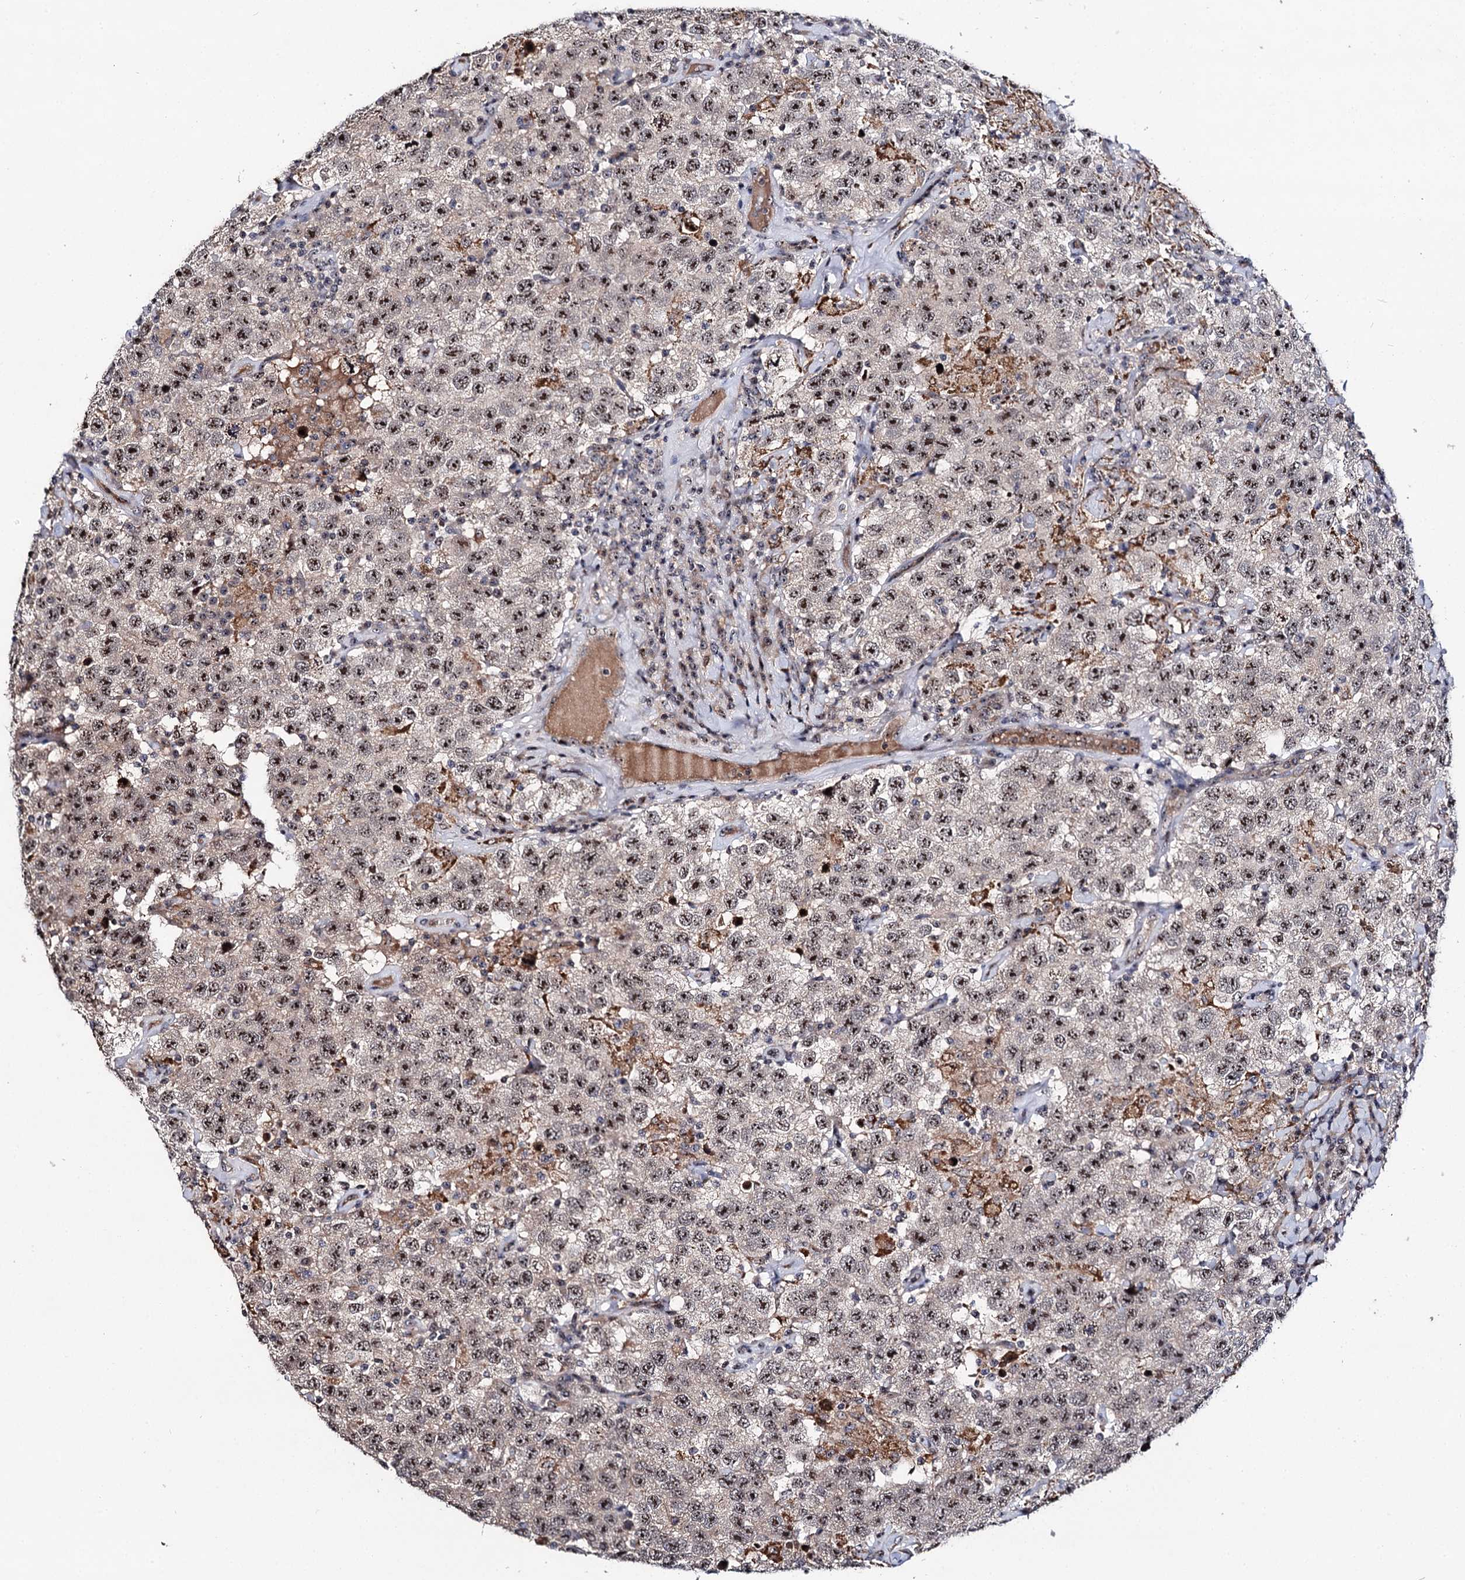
{"staining": {"intensity": "strong", "quantity": "25%-75%", "location": "nuclear"}, "tissue": "testis cancer", "cell_type": "Tumor cells", "image_type": "cancer", "snomed": [{"axis": "morphology", "description": "Seminoma, NOS"}, {"axis": "topography", "description": "Testis"}], "caption": "This is a micrograph of immunohistochemistry (IHC) staining of testis cancer, which shows strong positivity in the nuclear of tumor cells.", "gene": "SUPT20H", "patient": {"sex": "male", "age": 41}}